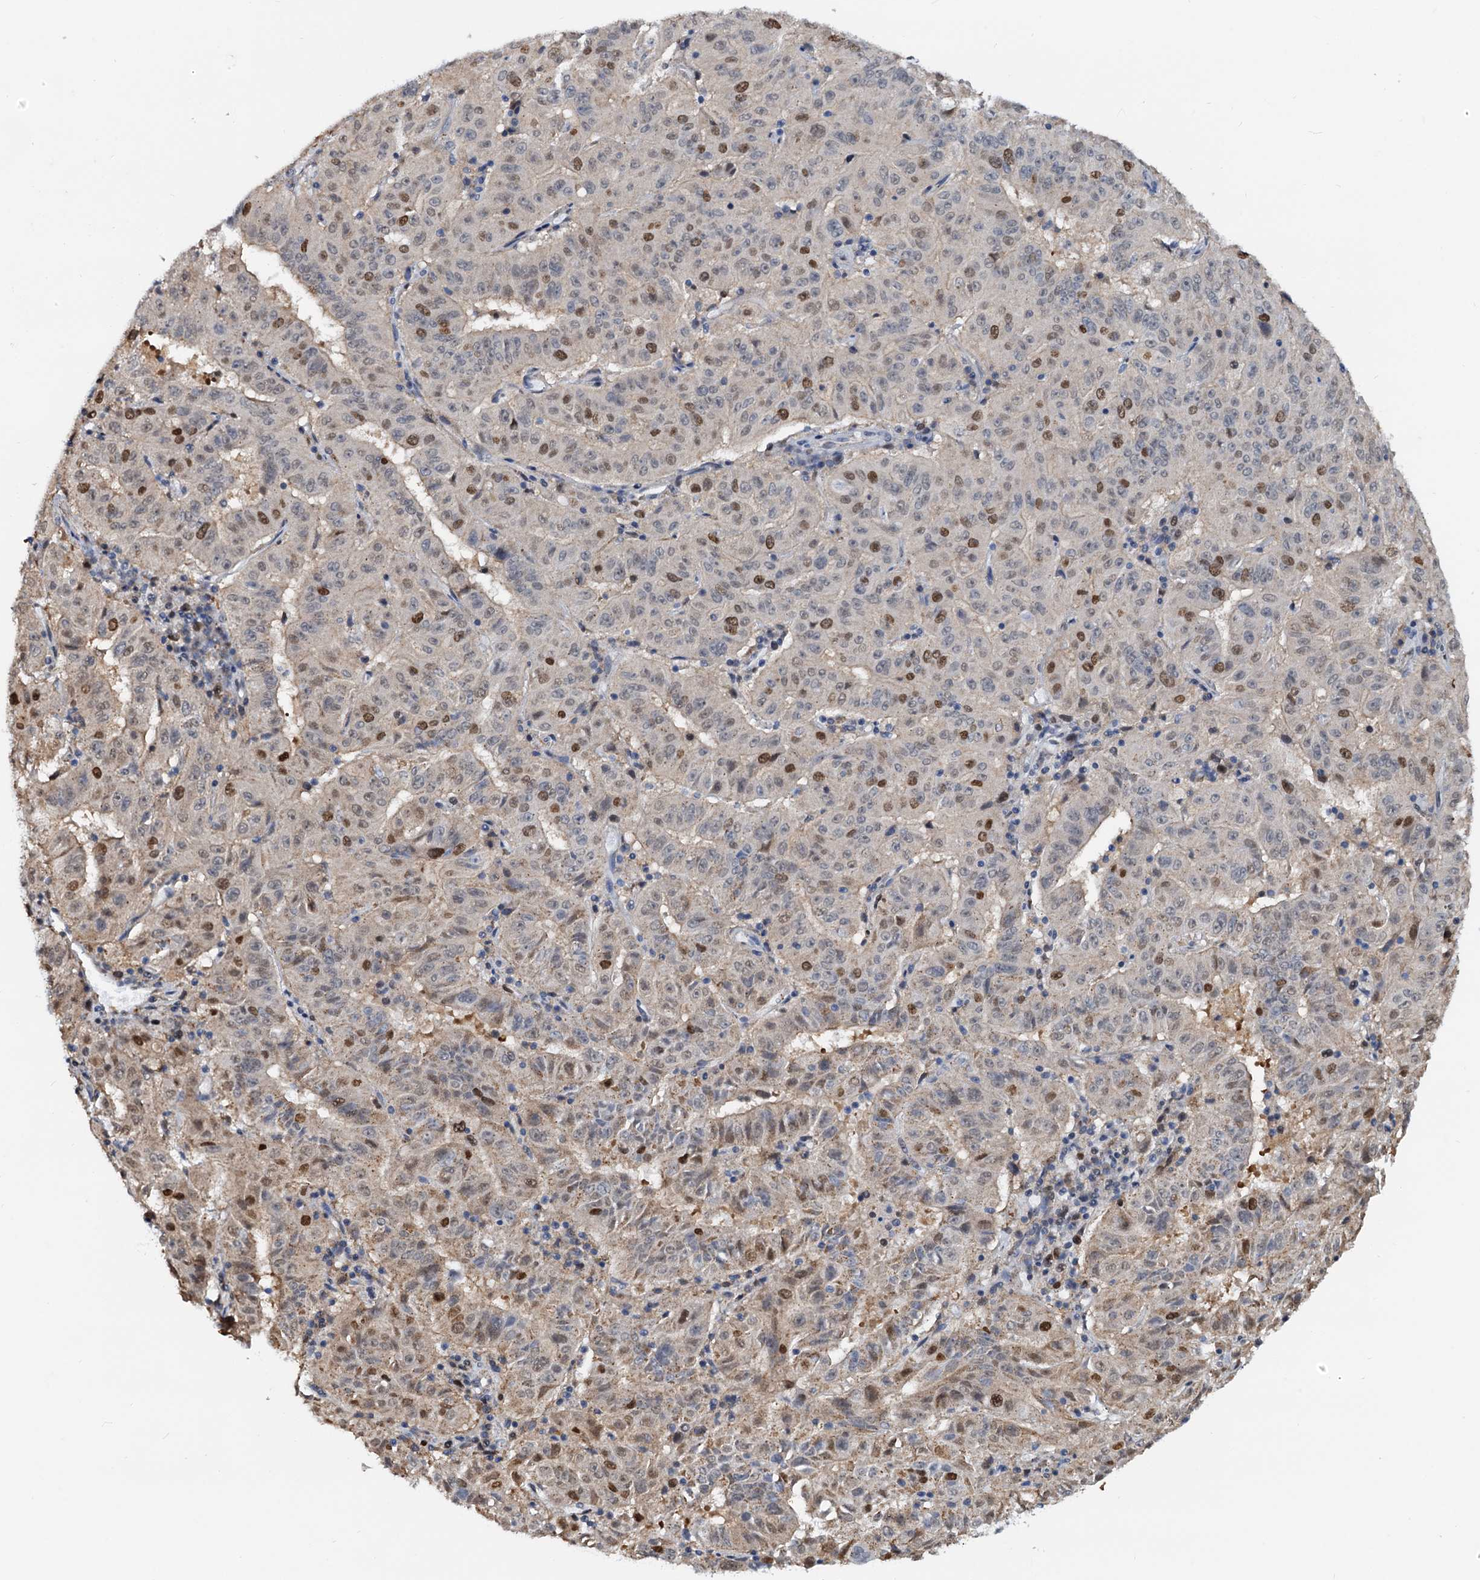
{"staining": {"intensity": "moderate", "quantity": "<25%", "location": "cytoplasmic/membranous,nuclear"}, "tissue": "pancreatic cancer", "cell_type": "Tumor cells", "image_type": "cancer", "snomed": [{"axis": "morphology", "description": "Adenocarcinoma, NOS"}, {"axis": "topography", "description": "Pancreas"}], "caption": "Moderate cytoplasmic/membranous and nuclear protein staining is seen in approximately <25% of tumor cells in adenocarcinoma (pancreatic). The staining is performed using DAB brown chromogen to label protein expression. The nuclei are counter-stained blue using hematoxylin.", "gene": "PTGES3", "patient": {"sex": "male", "age": 63}}